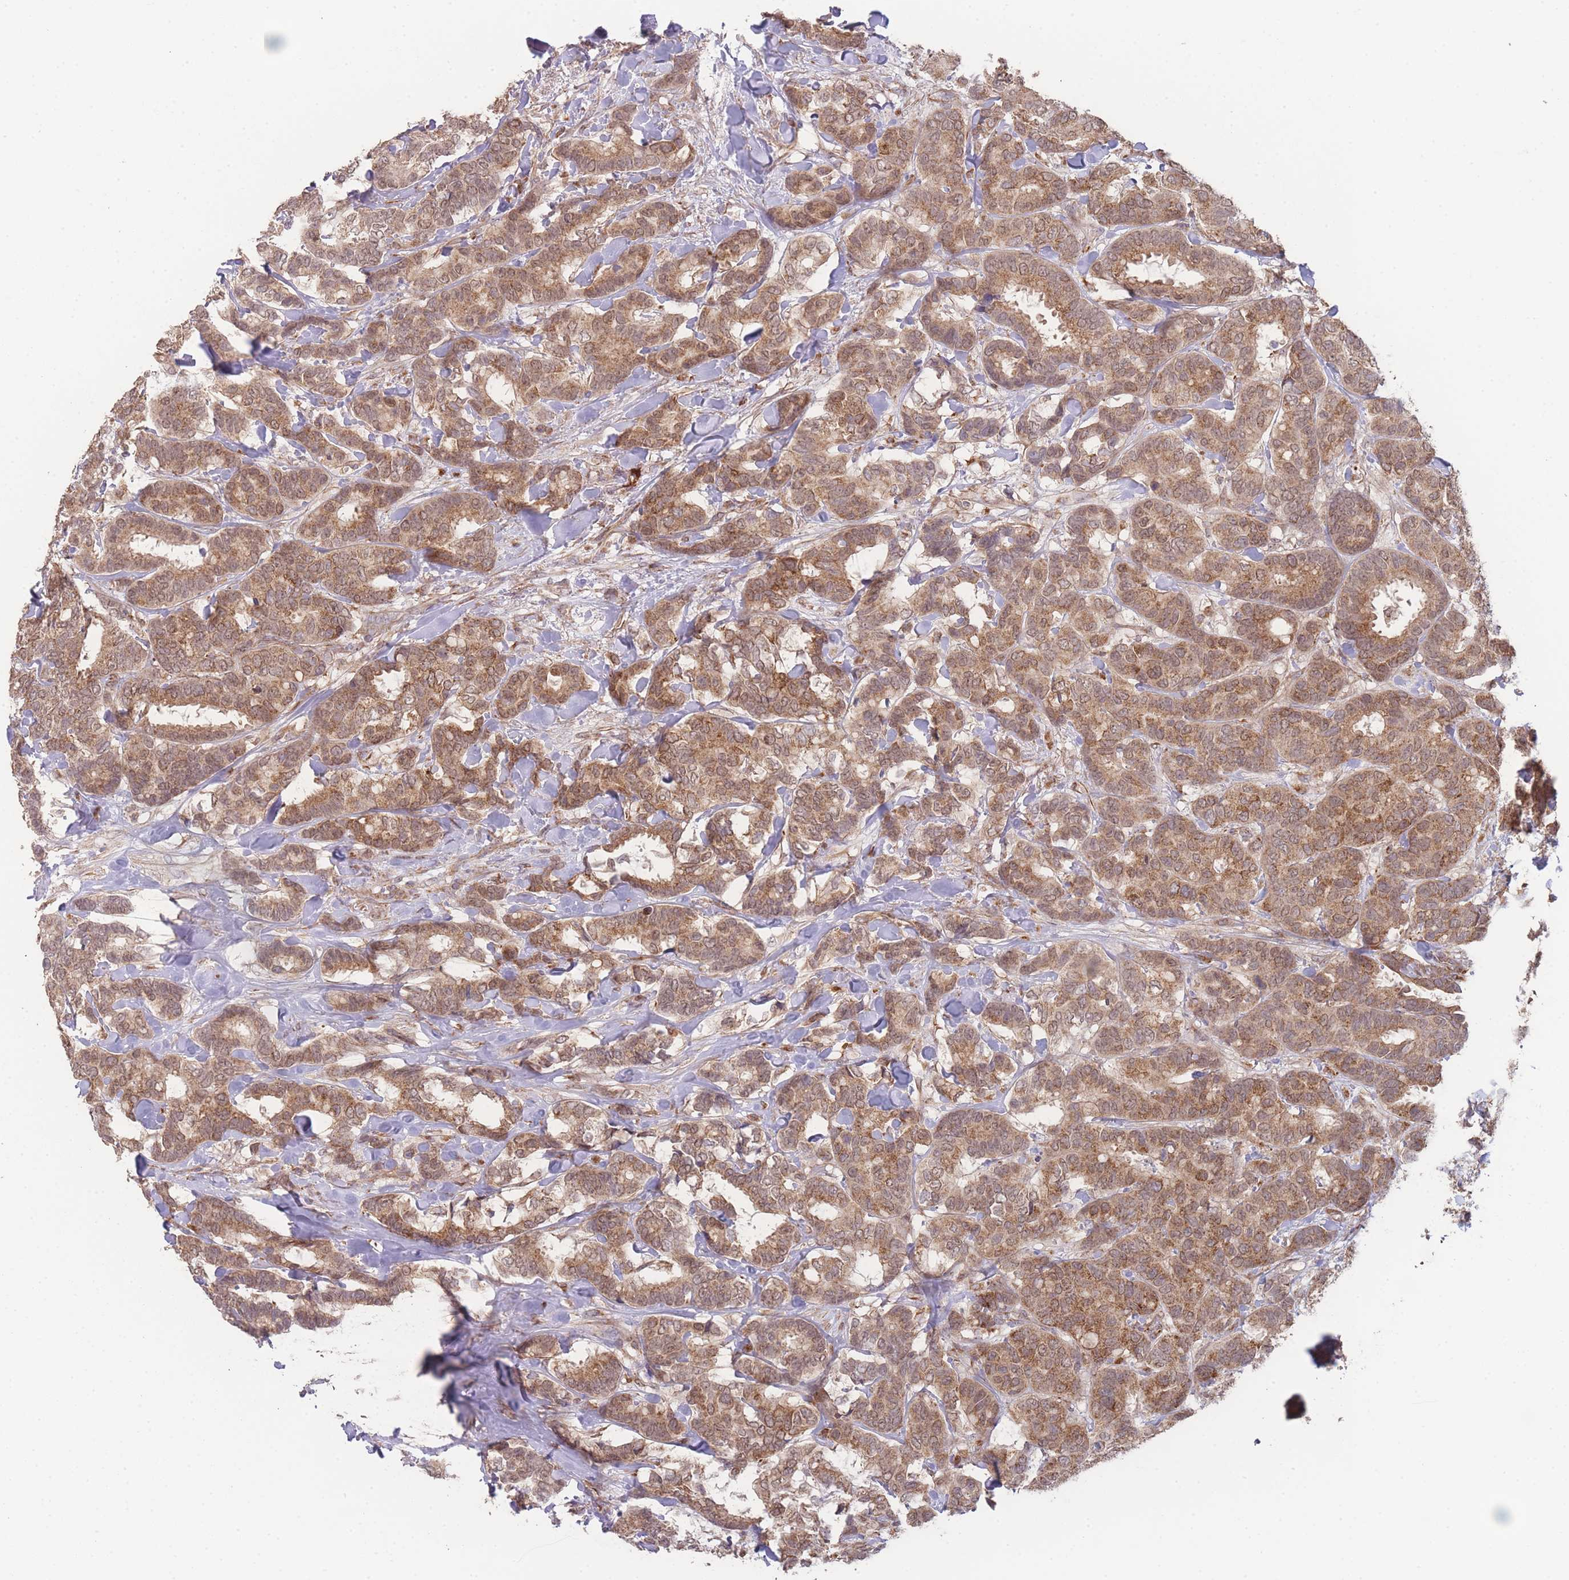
{"staining": {"intensity": "moderate", "quantity": ">75%", "location": "cytoplasmic/membranous,nuclear"}, "tissue": "breast cancer", "cell_type": "Tumor cells", "image_type": "cancer", "snomed": [{"axis": "morphology", "description": "Normal tissue, NOS"}, {"axis": "morphology", "description": "Duct carcinoma"}, {"axis": "topography", "description": "Breast"}], "caption": "Intraductal carcinoma (breast) stained for a protein displays moderate cytoplasmic/membranous and nuclear positivity in tumor cells. The staining is performed using DAB brown chromogen to label protein expression. The nuclei are counter-stained blue using hematoxylin.", "gene": "PXMP4", "patient": {"sex": "female", "age": 87}}